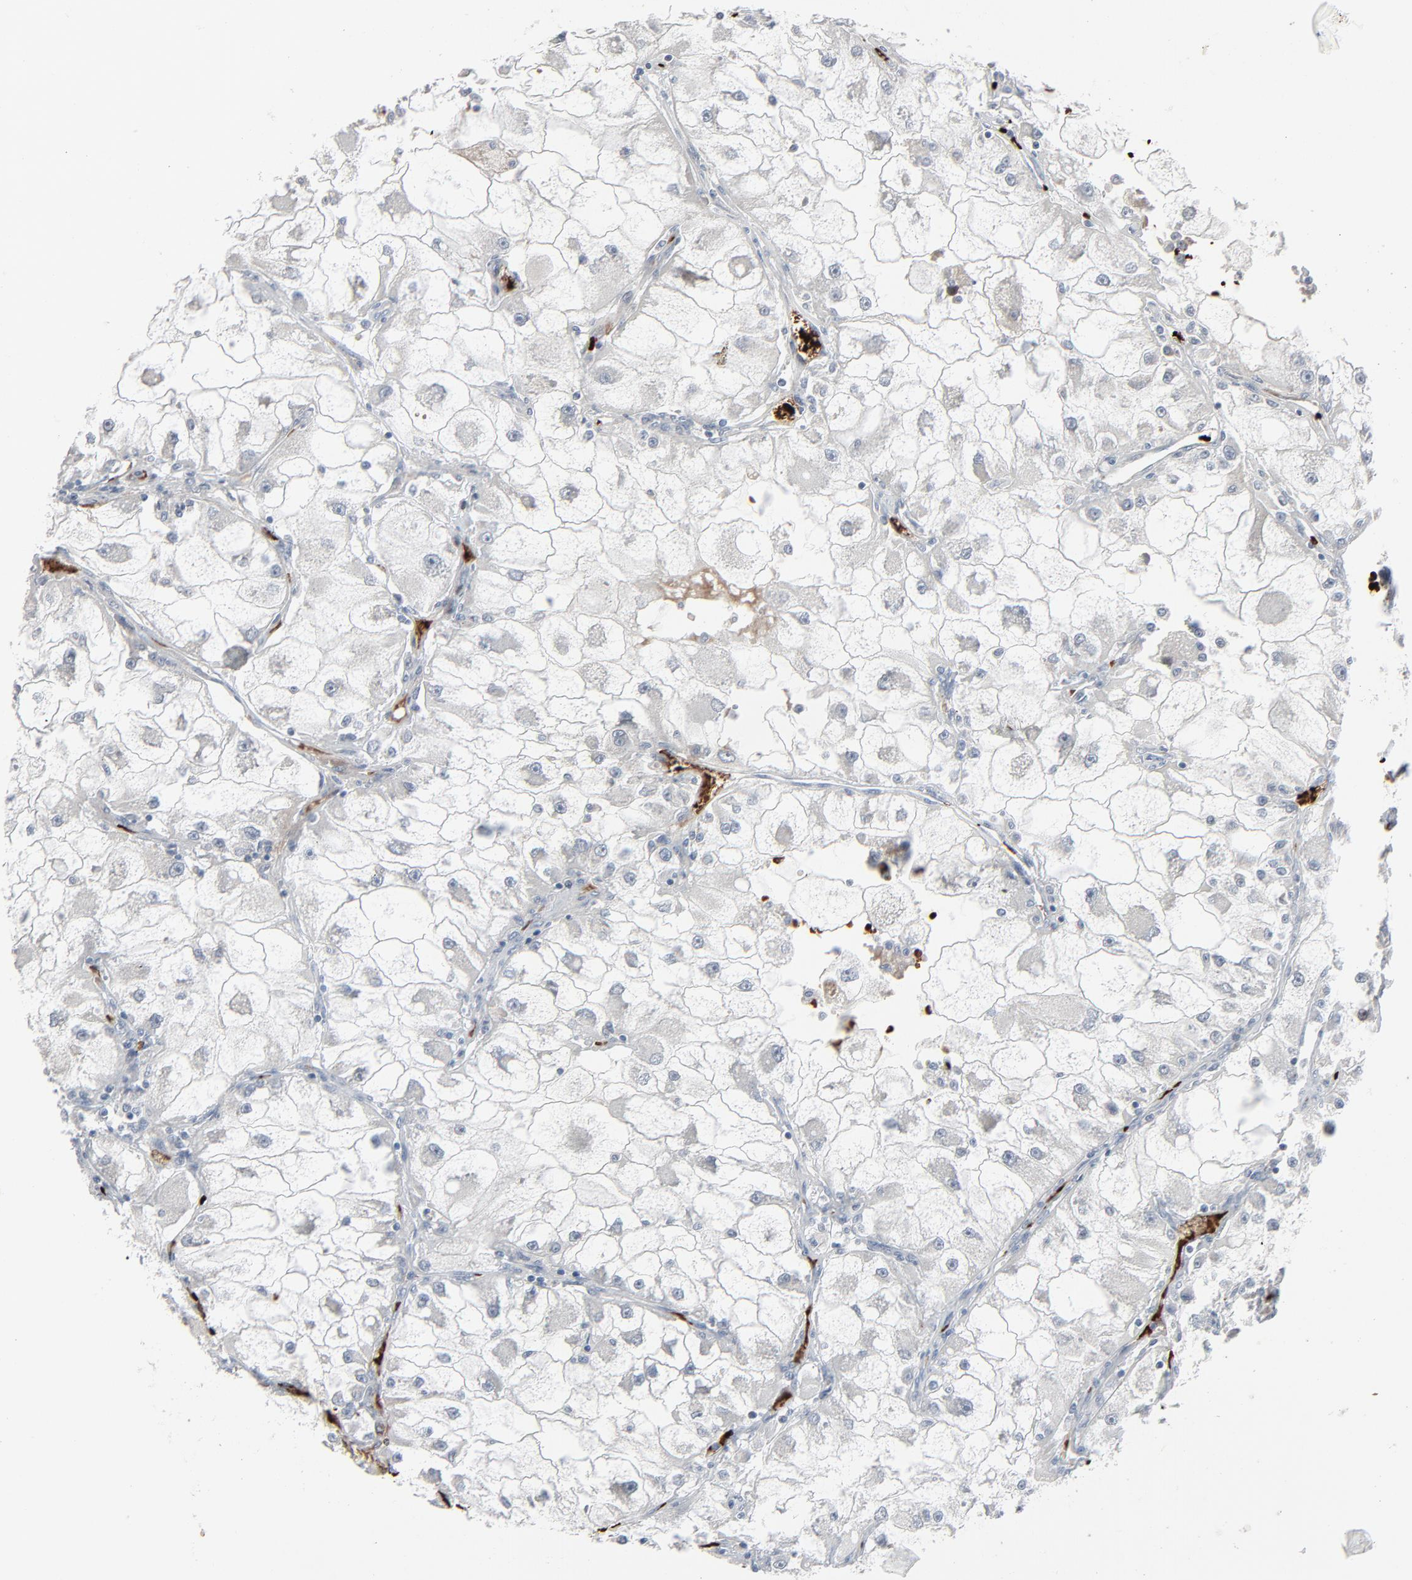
{"staining": {"intensity": "negative", "quantity": "none", "location": "none"}, "tissue": "renal cancer", "cell_type": "Tumor cells", "image_type": "cancer", "snomed": [{"axis": "morphology", "description": "Adenocarcinoma, NOS"}, {"axis": "topography", "description": "Kidney"}], "caption": "Histopathology image shows no significant protein positivity in tumor cells of renal adenocarcinoma. (DAB immunohistochemistry (IHC), high magnification).", "gene": "SAGE1", "patient": {"sex": "female", "age": 73}}